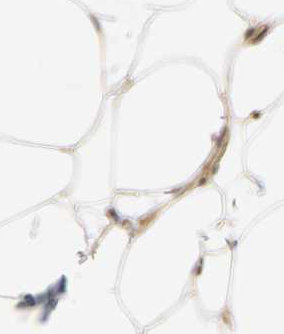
{"staining": {"intensity": "moderate", "quantity": ">75%", "location": "cytoplasmic/membranous"}, "tissue": "adipose tissue", "cell_type": "Adipocytes", "image_type": "normal", "snomed": [{"axis": "morphology", "description": "Normal tissue, NOS"}, {"axis": "topography", "description": "Breast"}], "caption": "Immunohistochemical staining of normal human adipose tissue exhibits moderate cytoplasmic/membranous protein positivity in approximately >75% of adipocytes. The protein is shown in brown color, while the nuclei are stained blue.", "gene": "PDE5A", "patient": {"sex": "female", "age": 22}}